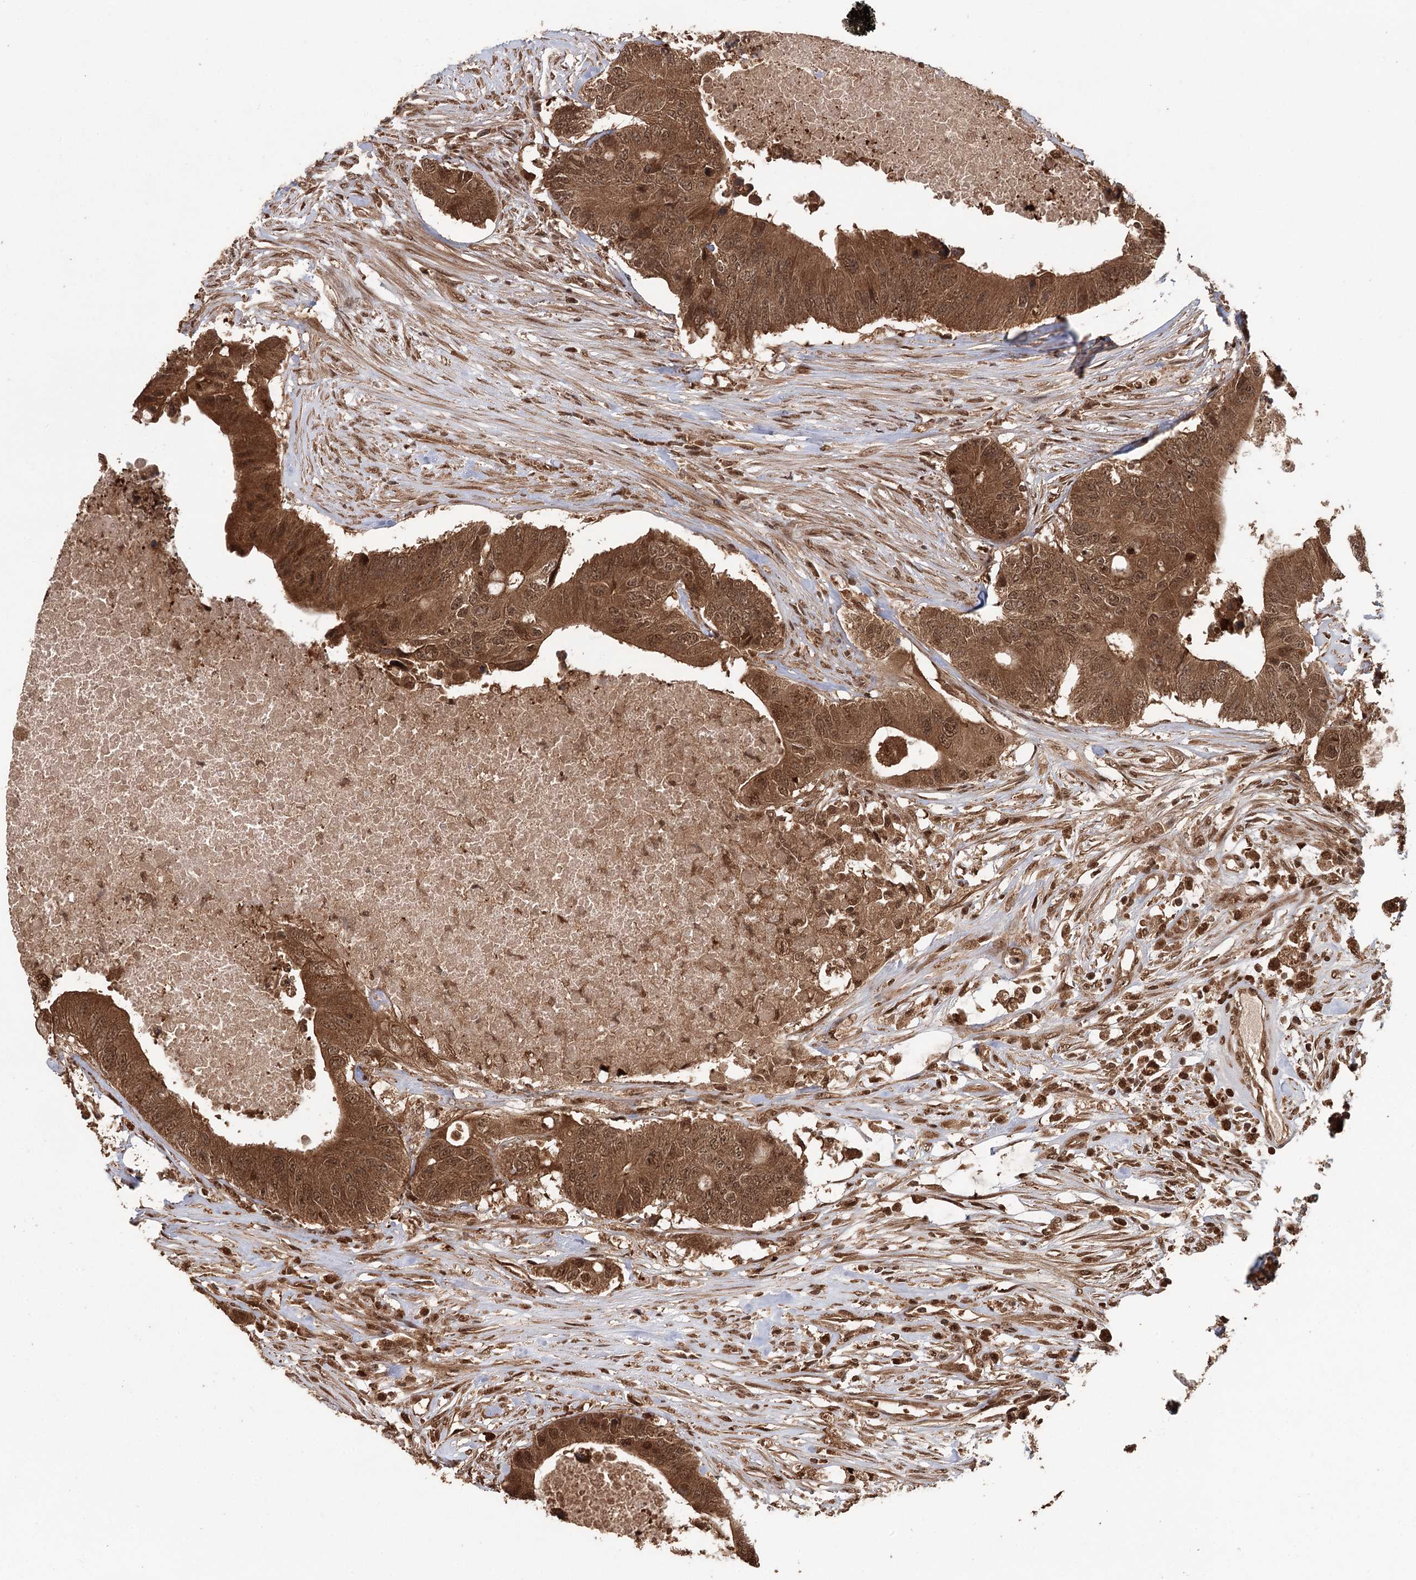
{"staining": {"intensity": "moderate", "quantity": ">75%", "location": "cytoplasmic/membranous,nuclear"}, "tissue": "colorectal cancer", "cell_type": "Tumor cells", "image_type": "cancer", "snomed": [{"axis": "morphology", "description": "Adenocarcinoma, NOS"}, {"axis": "topography", "description": "Colon"}], "caption": "High-power microscopy captured an IHC photomicrograph of colorectal cancer (adenocarcinoma), revealing moderate cytoplasmic/membranous and nuclear staining in about >75% of tumor cells.", "gene": "N6AMT1", "patient": {"sex": "male", "age": 71}}